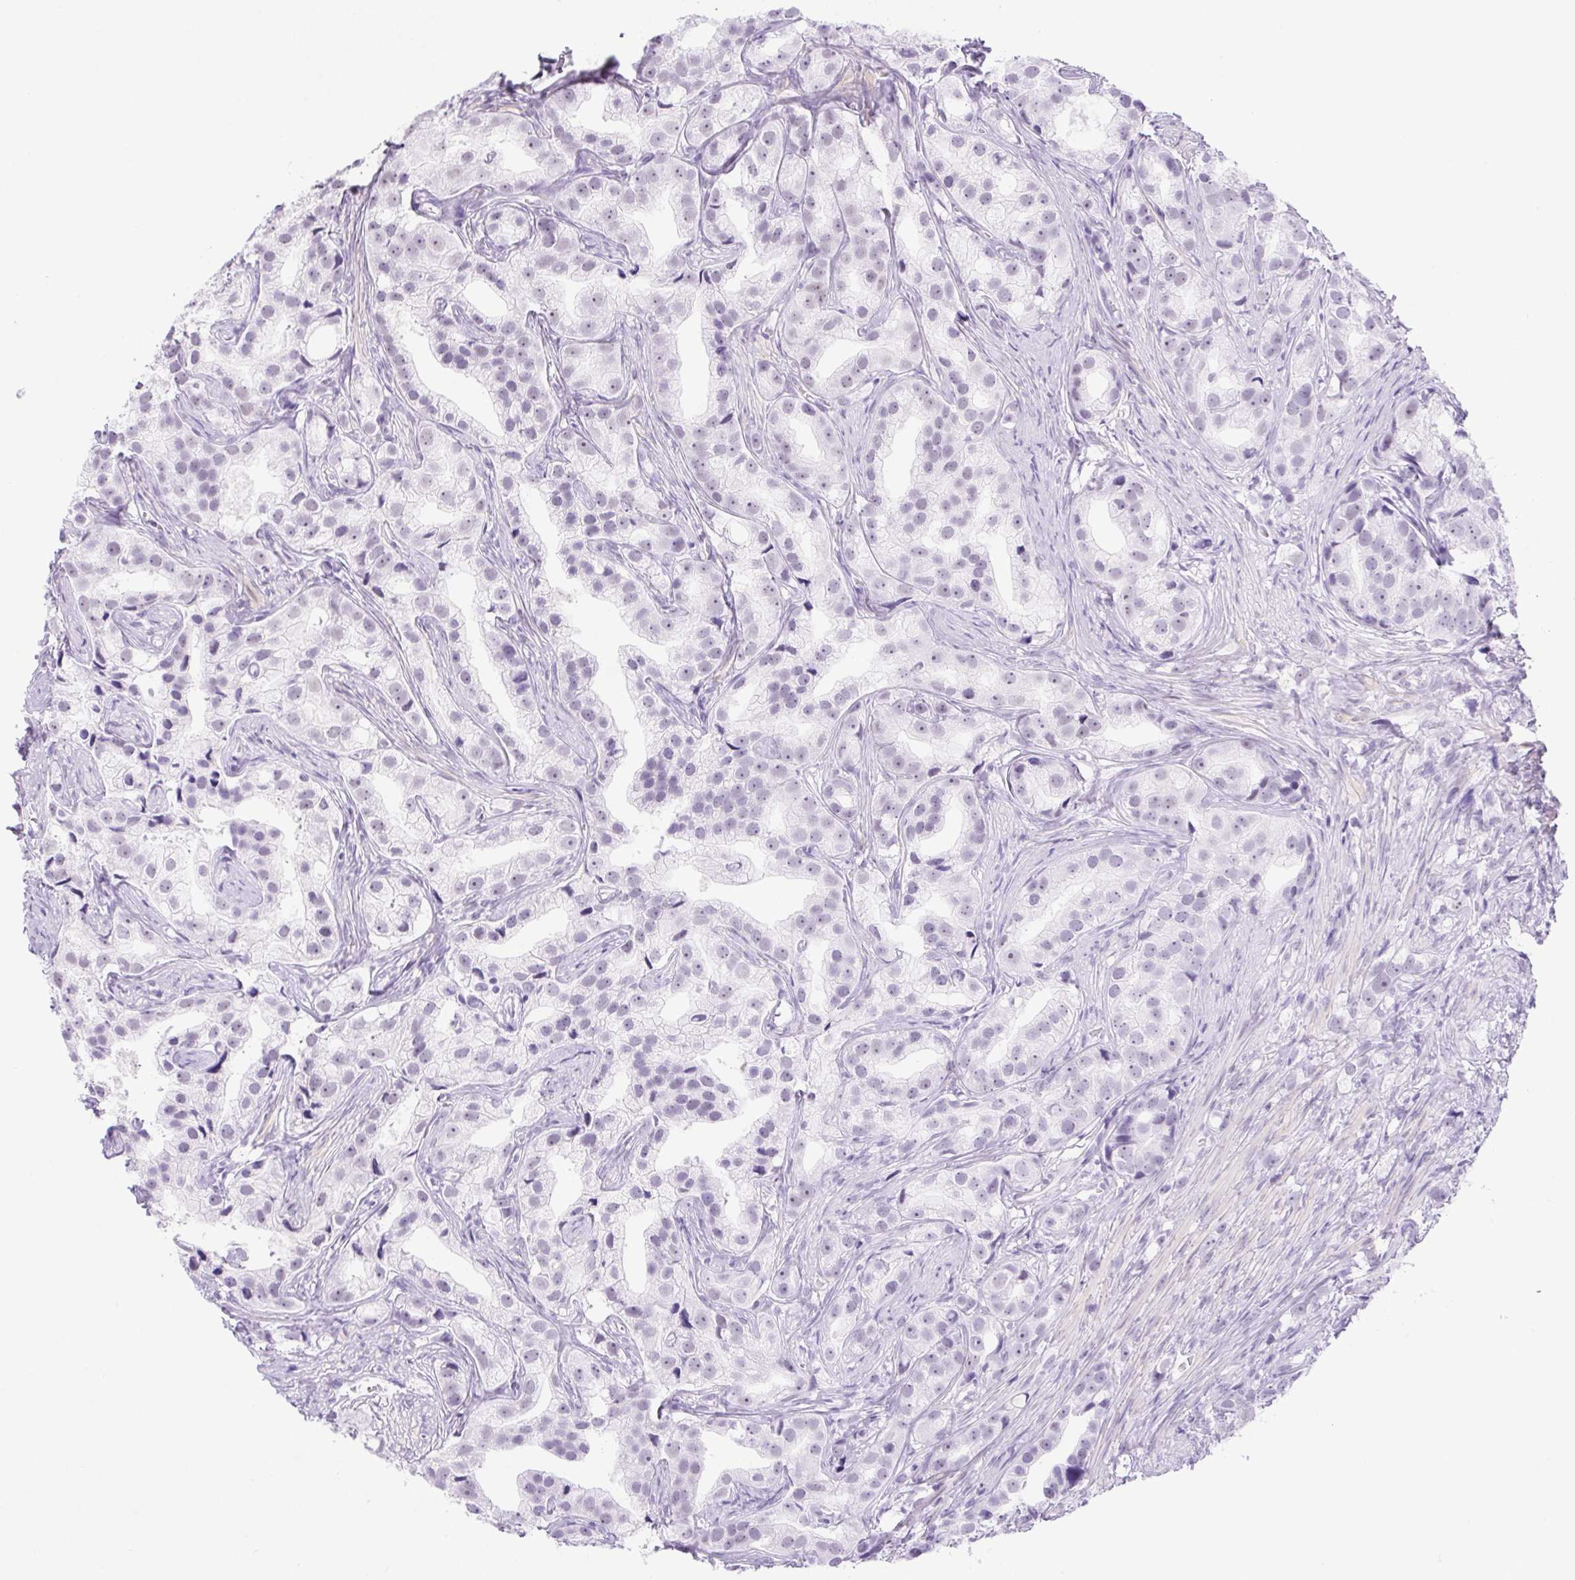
{"staining": {"intensity": "negative", "quantity": "none", "location": "none"}, "tissue": "prostate cancer", "cell_type": "Tumor cells", "image_type": "cancer", "snomed": [{"axis": "morphology", "description": "Adenocarcinoma, High grade"}, {"axis": "topography", "description": "Prostate"}], "caption": "Human prostate cancer stained for a protein using immunohistochemistry shows no positivity in tumor cells.", "gene": "DDX17", "patient": {"sex": "male", "age": 75}}